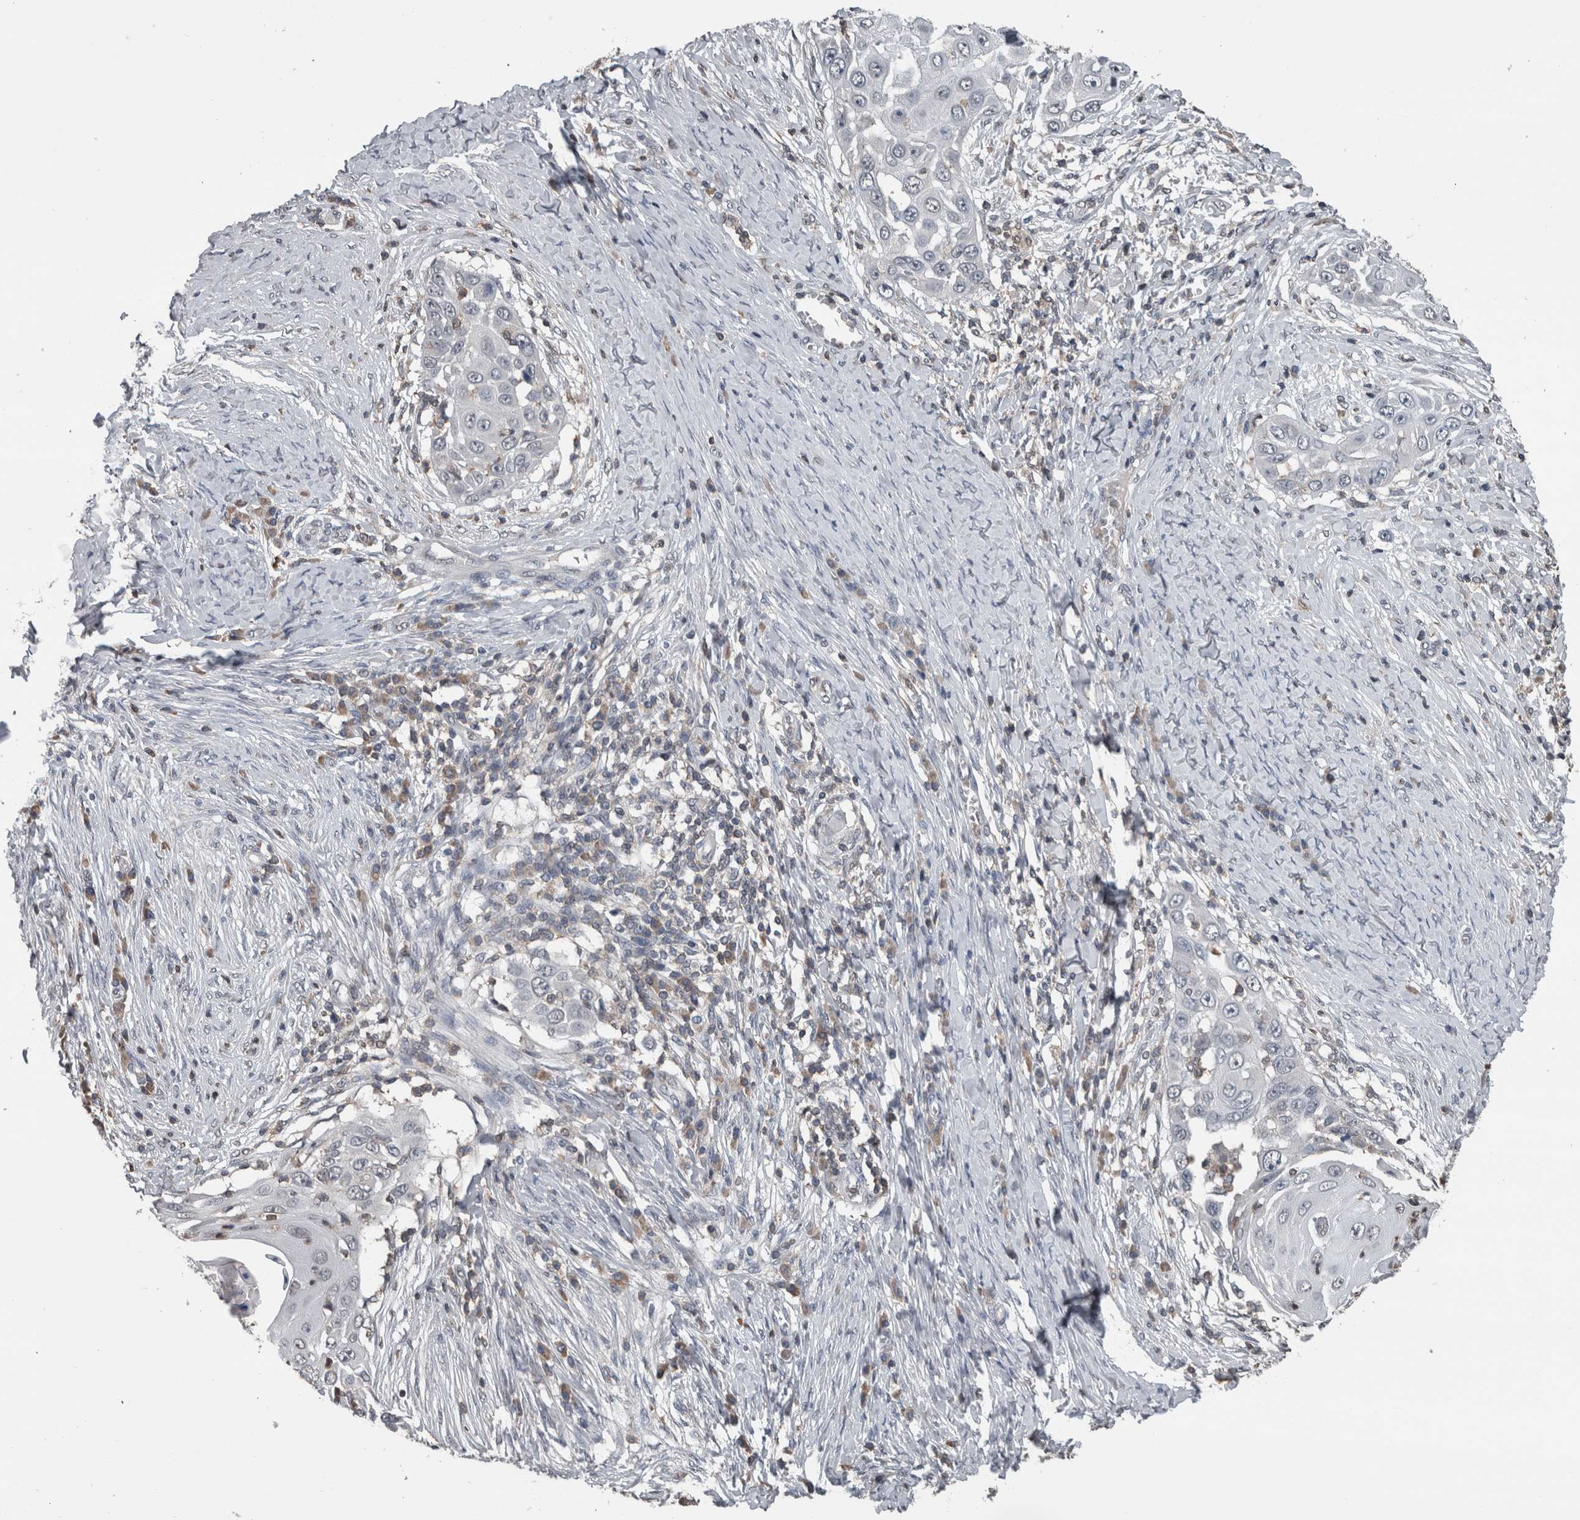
{"staining": {"intensity": "negative", "quantity": "none", "location": "none"}, "tissue": "skin cancer", "cell_type": "Tumor cells", "image_type": "cancer", "snomed": [{"axis": "morphology", "description": "Squamous cell carcinoma, NOS"}, {"axis": "topography", "description": "Skin"}], "caption": "IHC image of human skin squamous cell carcinoma stained for a protein (brown), which reveals no expression in tumor cells.", "gene": "MAFF", "patient": {"sex": "female", "age": 44}}